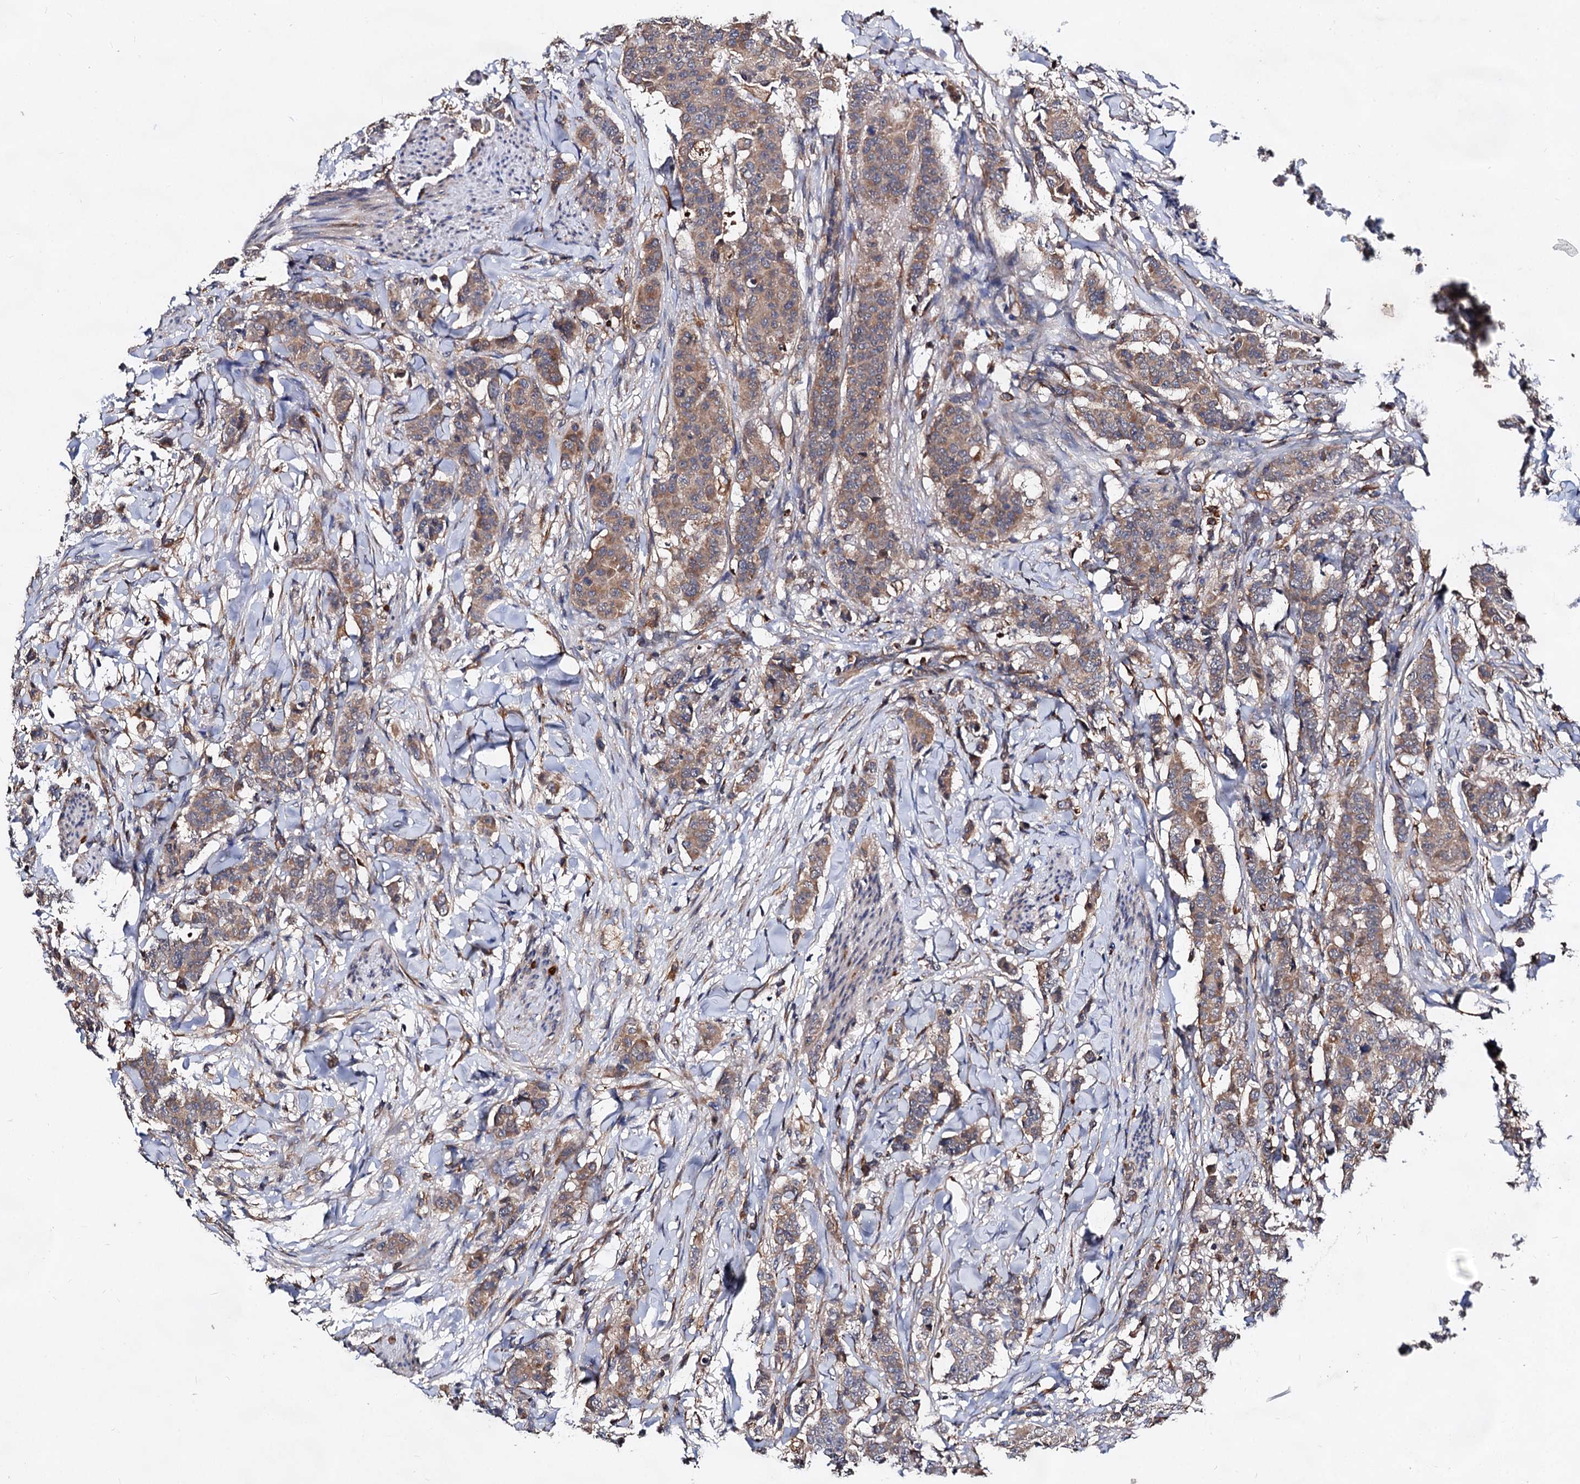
{"staining": {"intensity": "moderate", "quantity": ">75%", "location": "cytoplasmic/membranous"}, "tissue": "breast cancer", "cell_type": "Tumor cells", "image_type": "cancer", "snomed": [{"axis": "morphology", "description": "Duct carcinoma"}, {"axis": "topography", "description": "Breast"}], "caption": "Moderate cytoplasmic/membranous positivity is identified in approximately >75% of tumor cells in breast cancer (infiltrating ductal carcinoma).", "gene": "TEX9", "patient": {"sex": "female", "age": 40}}